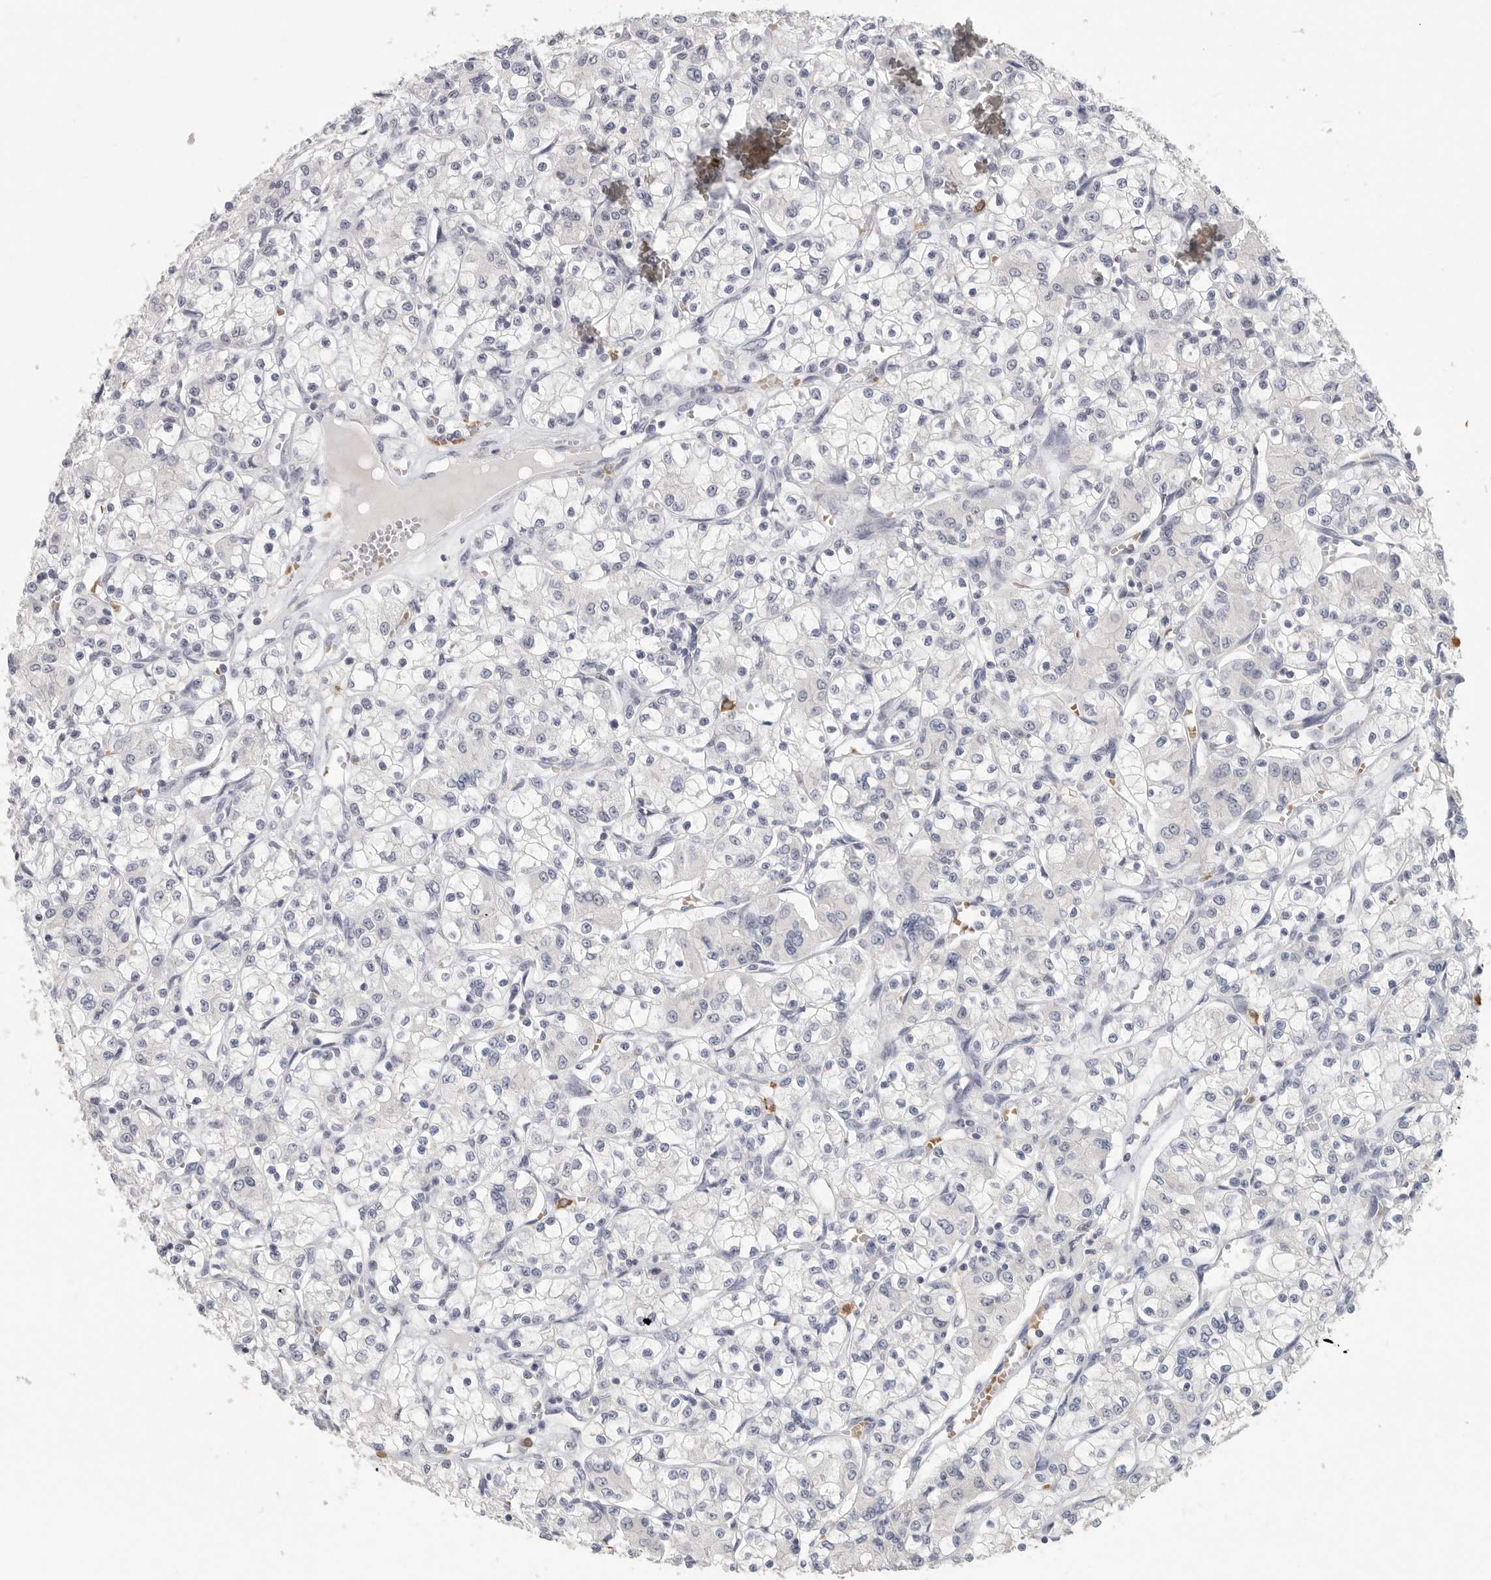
{"staining": {"intensity": "negative", "quantity": "none", "location": "none"}, "tissue": "renal cancer", "cell_type": "Tumor cells", "image_type": "cancer", "snomed": [{"axis": "morphology", "description": "Adenocarcinoma, NOS"}, {"axis": "topography", "description": "Kidney"}], "caption": "Immunohistochemistry of human renal cancer demonstrates no positivity in tumor cells. (DAB (3,3'-diaminobenzidine) immunohistochemistry, high magnification).", "gene": "DNAJC11", "patient": {"sex": "female", "age": 59}}